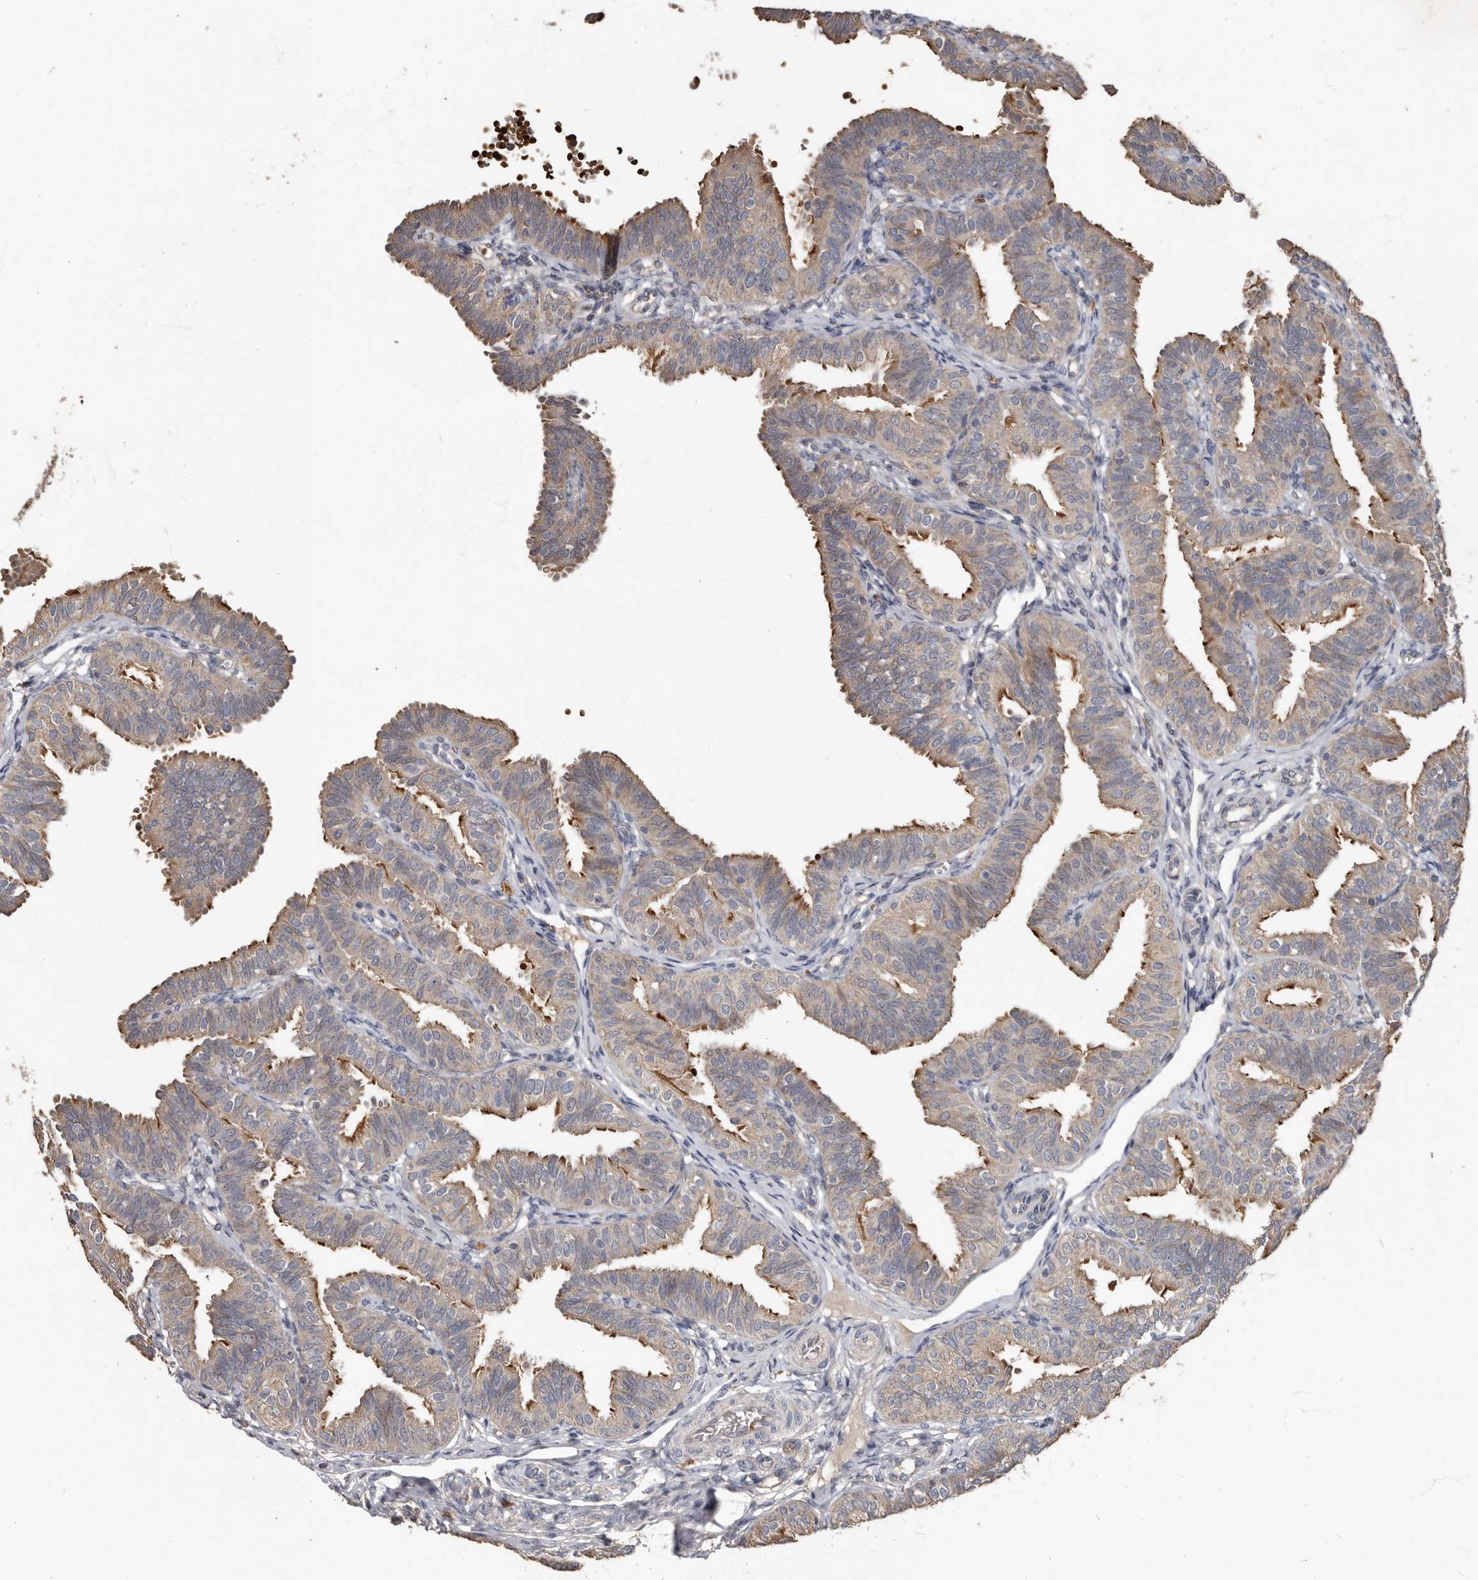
{"staining": {"intensity": "moderate", "quantity": "25%-75%", "location": "cytoplasmic/membranous"}, "tissue": "fallopian tube", "cell_type": "Glandular cells", "image_type": "normal", "snomed": [{"axis": "morphology", "description": "Normal tissue, NOS"}, {"axis": "topography", "description": "Fallopian tube"}], "caption": "Protein staining shows moderate cytoplasmic/membranous positivity in approximately 25%-75% of glandular cells in benign fallopian tube. The staining was performed using DAB (3,3'-diaminobenzidine) to visualize the protein expression in brown, while the nuclei were stained in blue with hematoxylin (Magnification: 20x).", "gene": "KIF26B", "patient": {"sex": "female", "age": 35}}